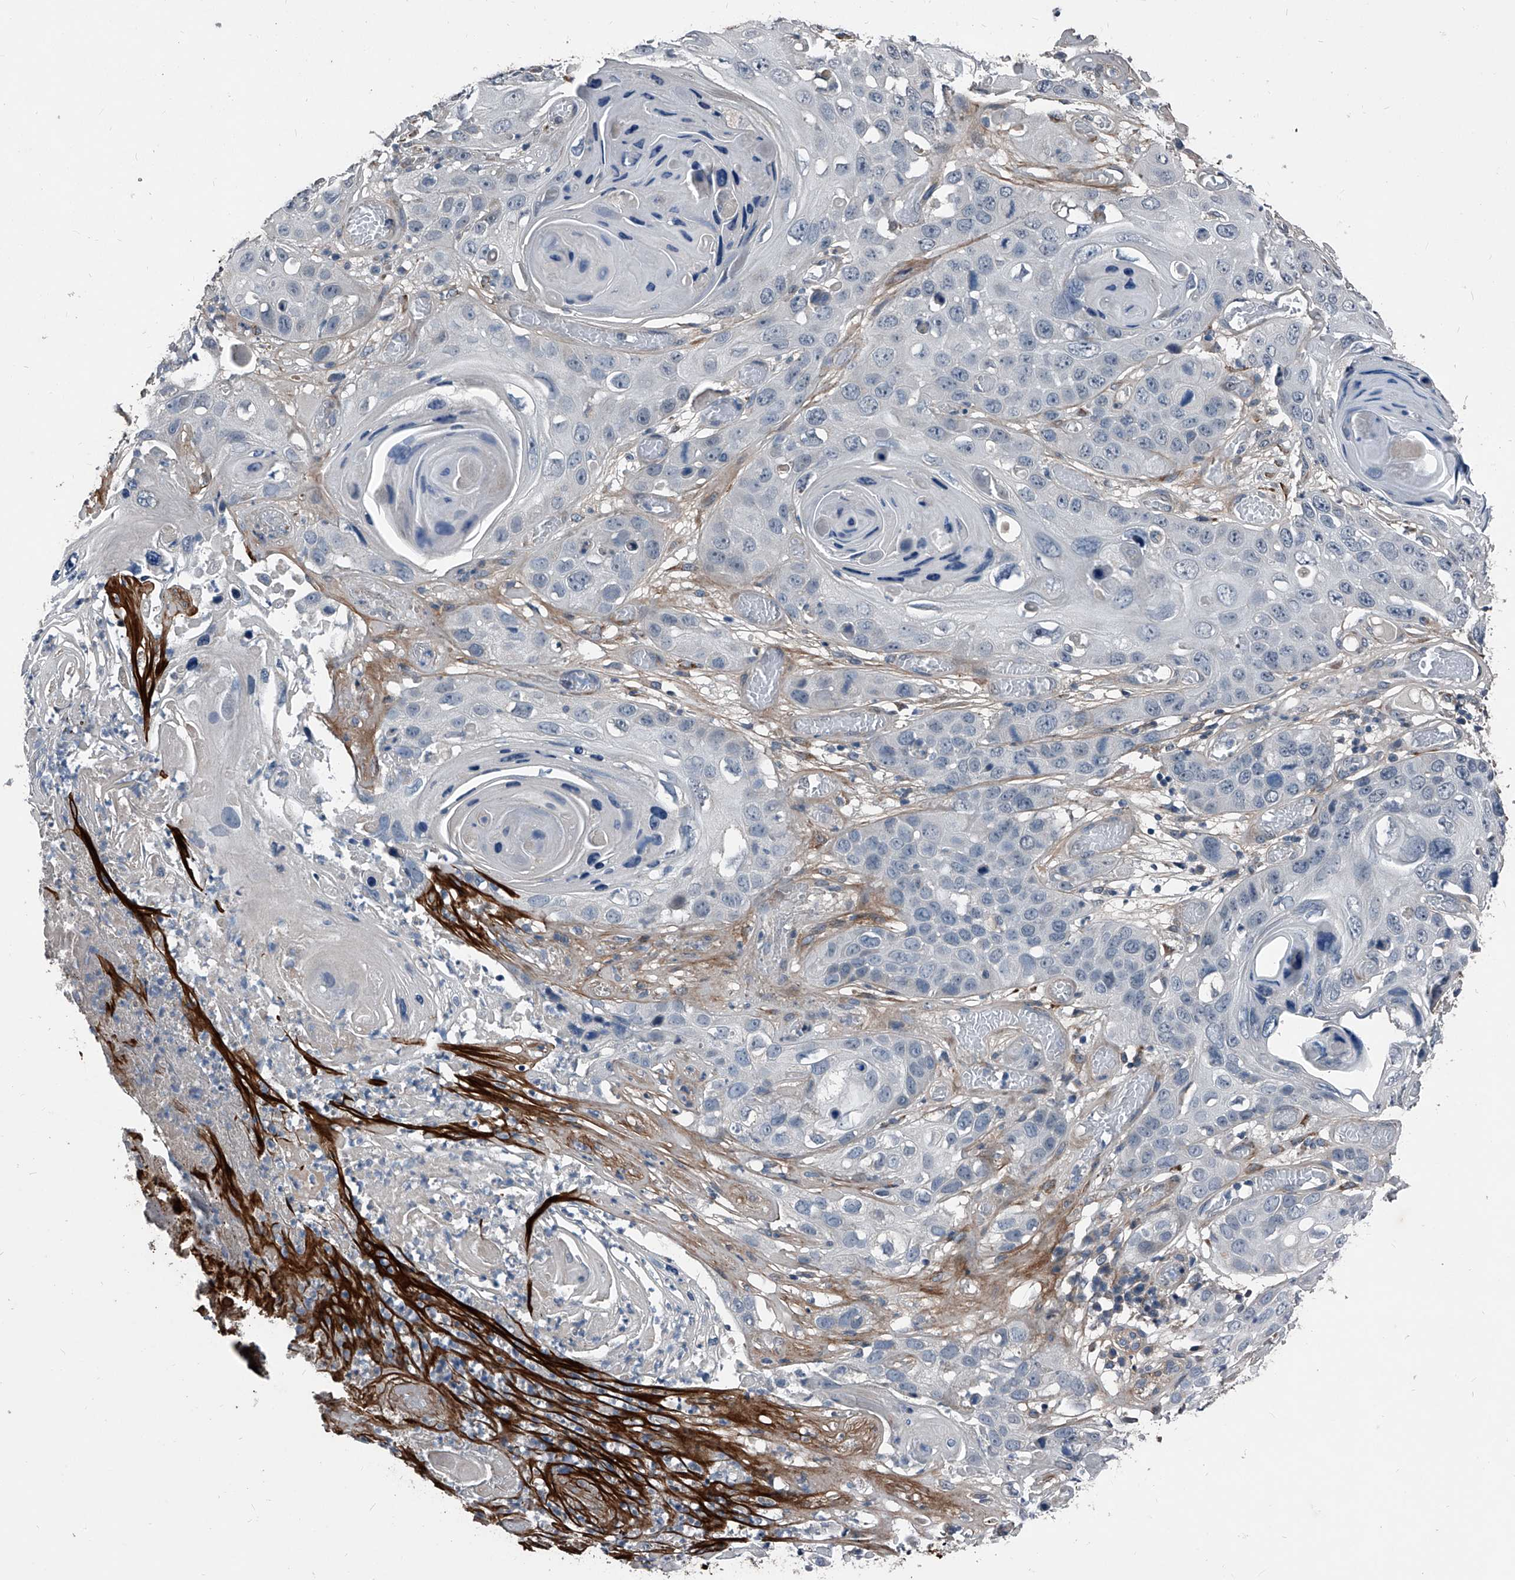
{"staining": {"intensity": "negative", "quantity": "none", "location": "none"}, "tissue": "skin cancer", "cell_type": "Tumor cells", "image_type": "cancer", "snomed": [{"axis": "morphology", "description": "Squamous cell carcinoma, NOS"}, {"axis": "topography", "description": "Skin"}], "caption": "Tumor cells show no significant expression in skin cancer (squamous cell carcinoma).", "gene": "PHACTR1", "patient": {"sex": "male", "age": 55}}